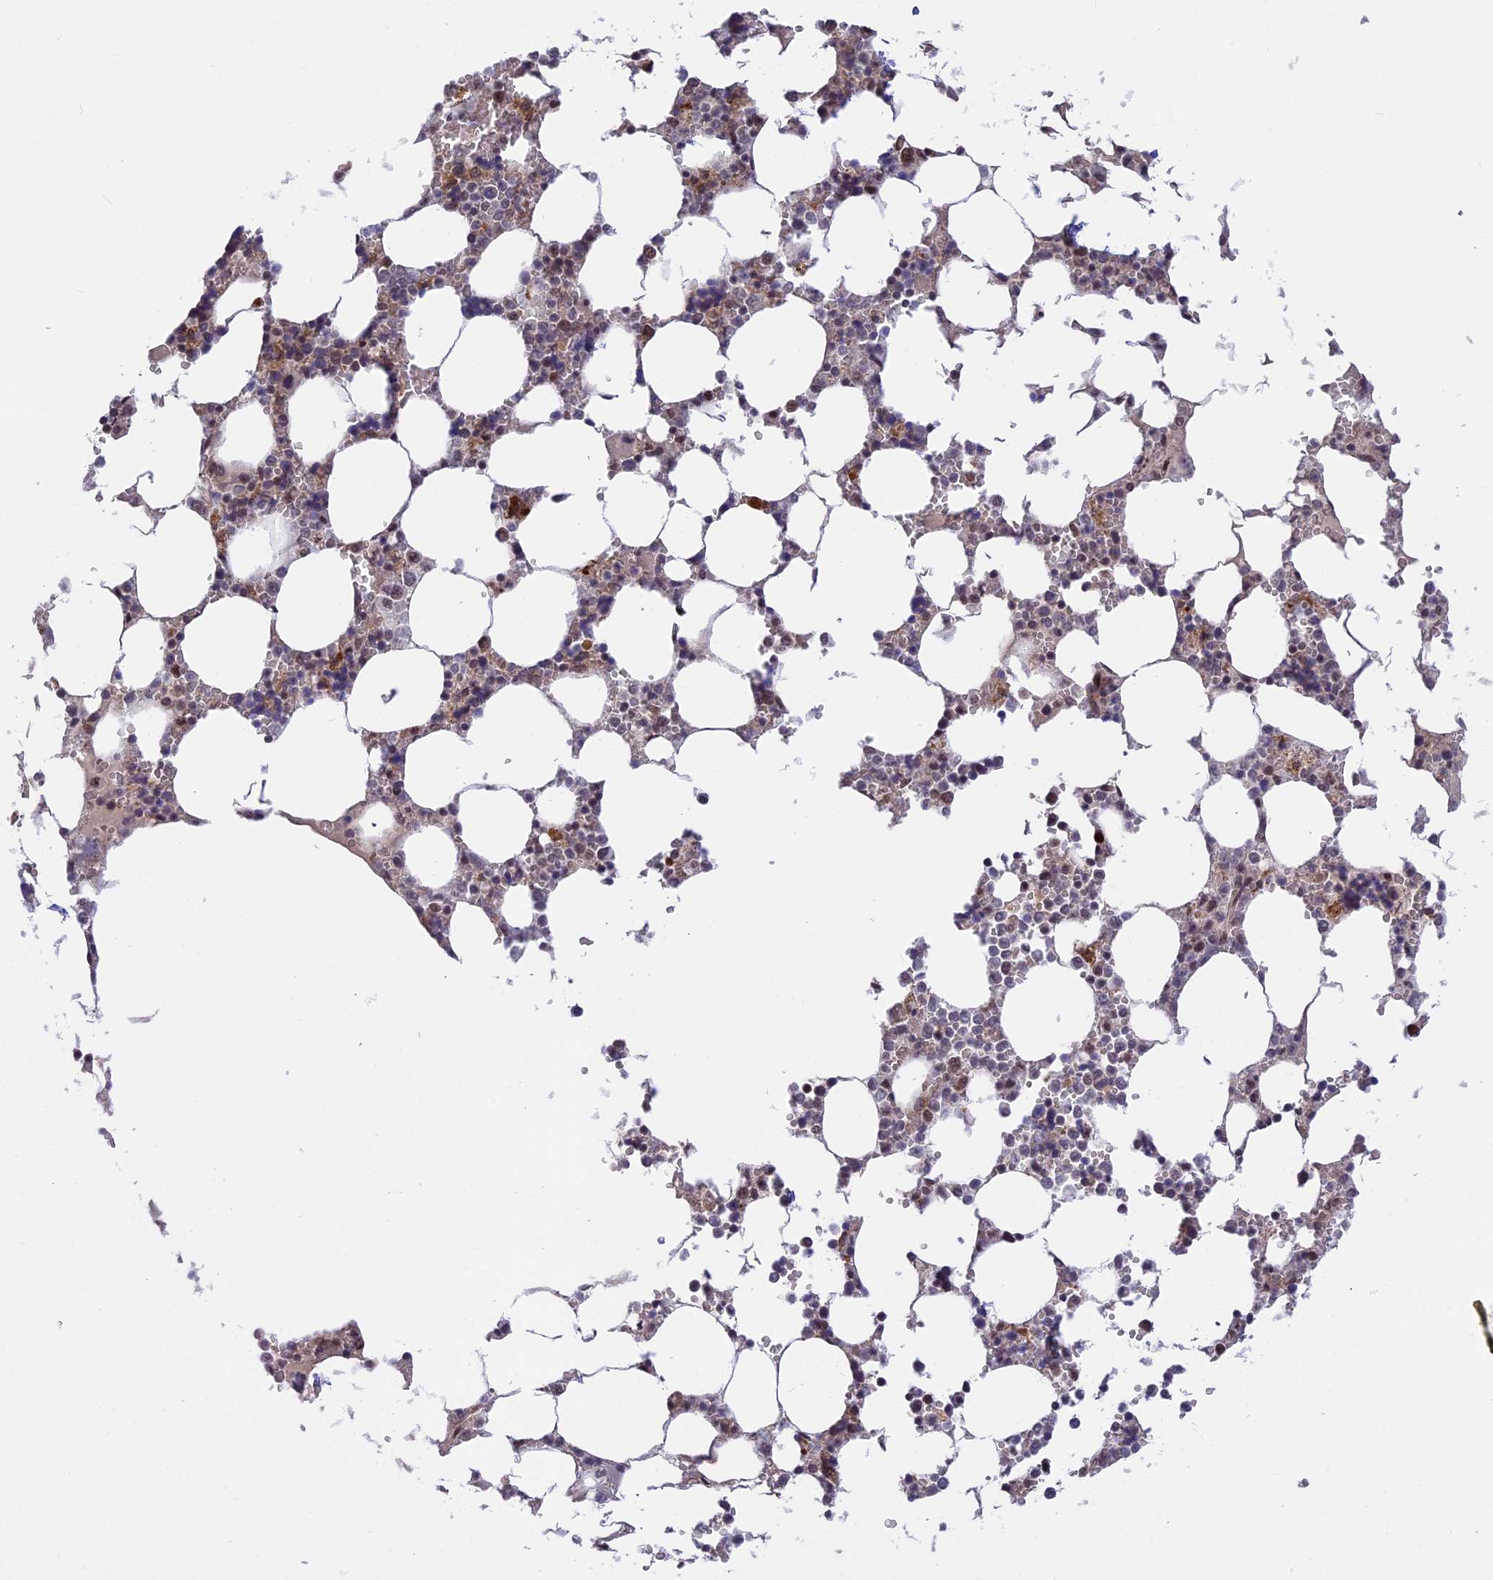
{"staining": {"intensity": "strong", "quantity": "25%-75%", "location": "nuclear"}, "tissue": "bone marrow", "cell_type": "Hematopoietic cells", "image_type": "normal", "snomed": [{"axis": "morphology", "description": "Normal tissue, NOS"}, {"axis": "topography", "description": "Bone marrow"}], "caption": "Human bone marrow stained for a protein (brown) shows strong nuclear positive staining in approximately 25%-75% of hematopoietic cells.", "gene": "POLR2C", "patient": {"sex": "male", "age": 64}}